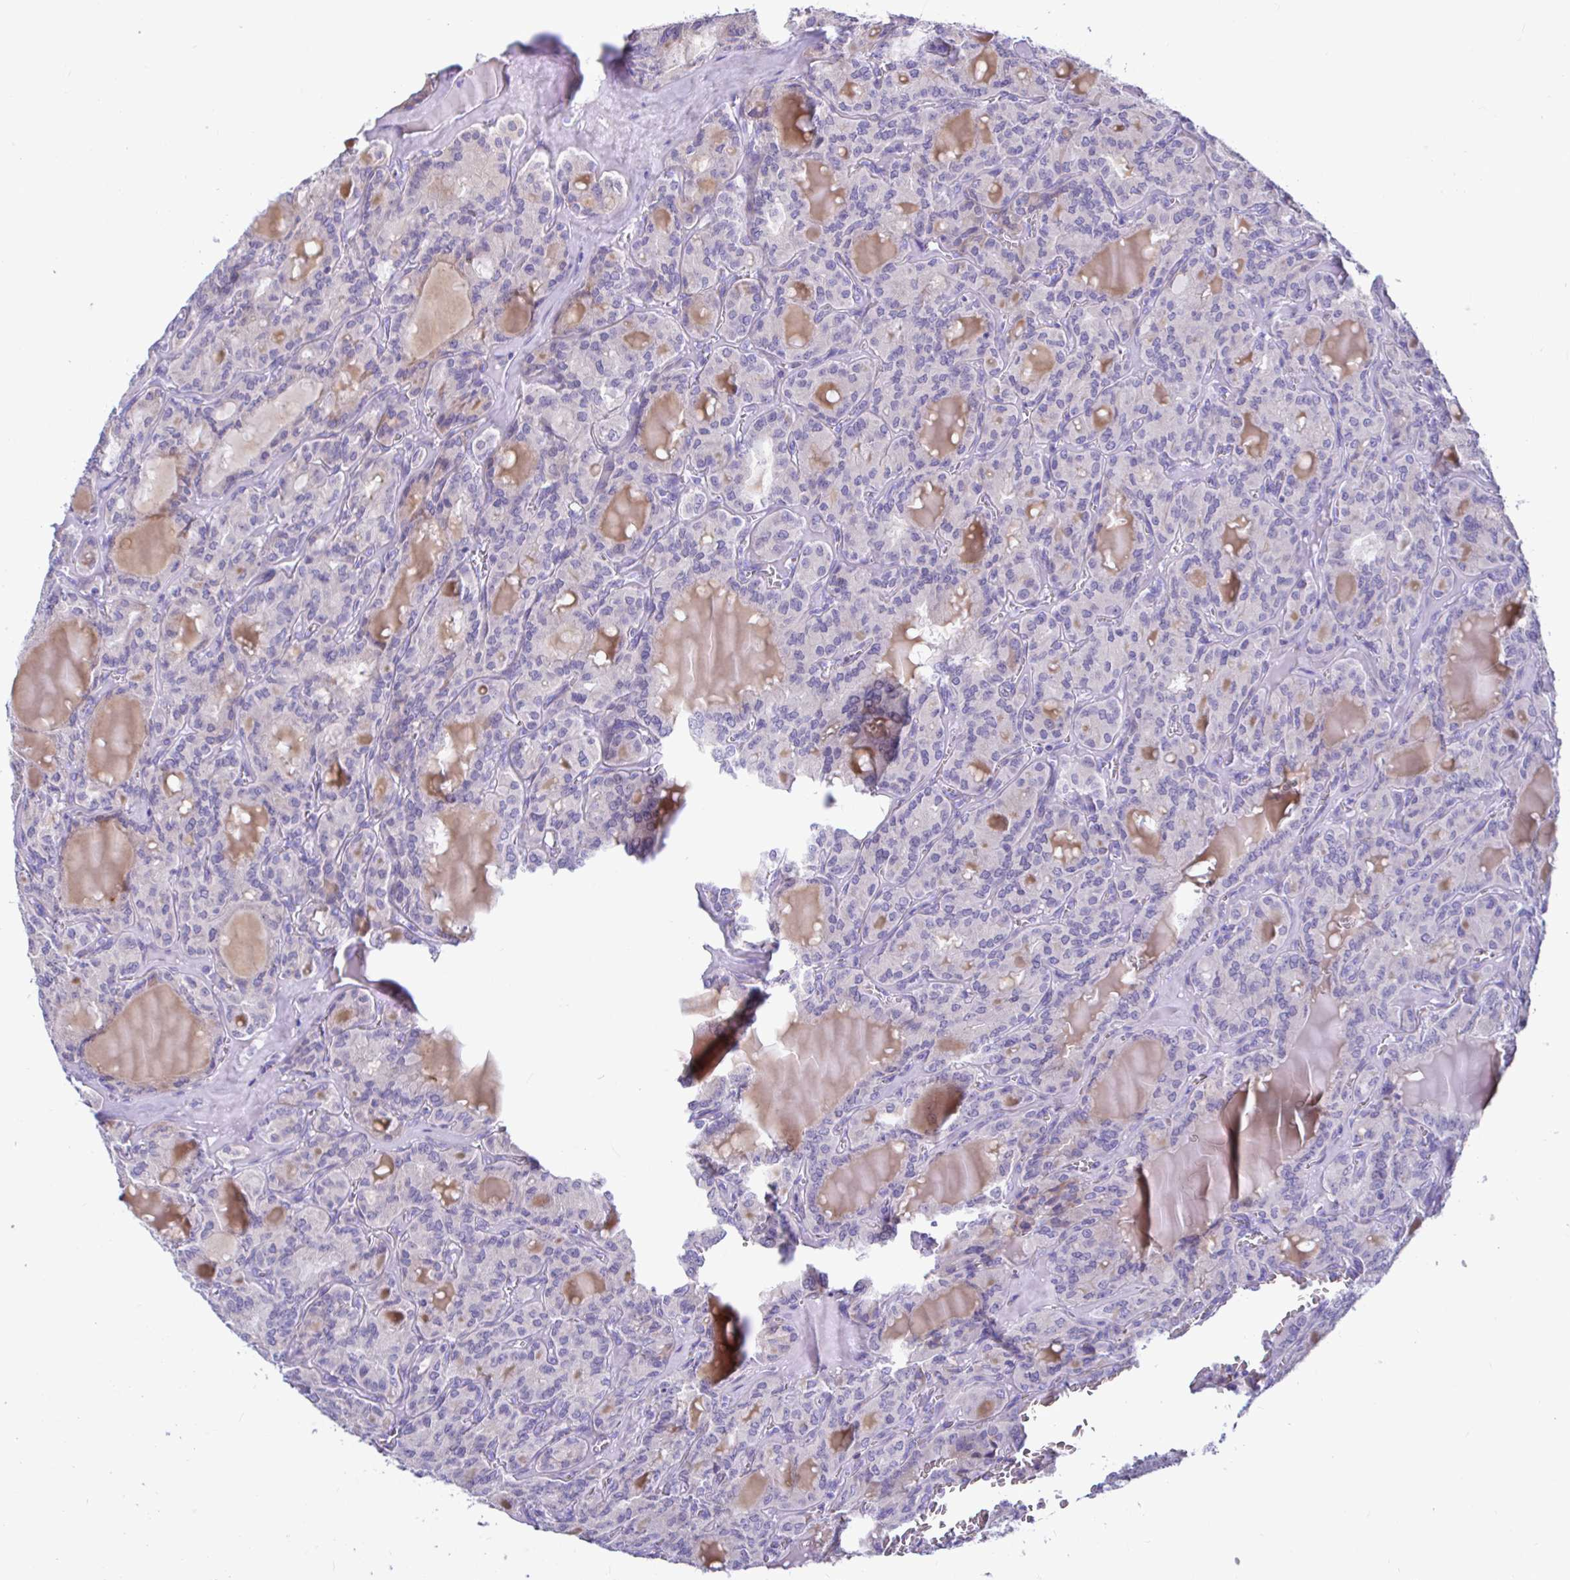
{"staining": {"intensity": "negative", "quantity": "none", "location": "none"}, "tissue": "thyroid cancer", "cell_type": "Tumor cells", "image_type": "cancer", "snomed": [{"axis": "morphology", "description": "Papillary adenocarcinoma, NOS"}, {"axis": "topography", "description": "Thyroid gland"}], "caption": "Tumor cells are negative for brown protein staining in thyroid cancer (papillary adenocarcinoma).", "gene": "NBPF3", "patient": {"sex": "male", "age": 87}}